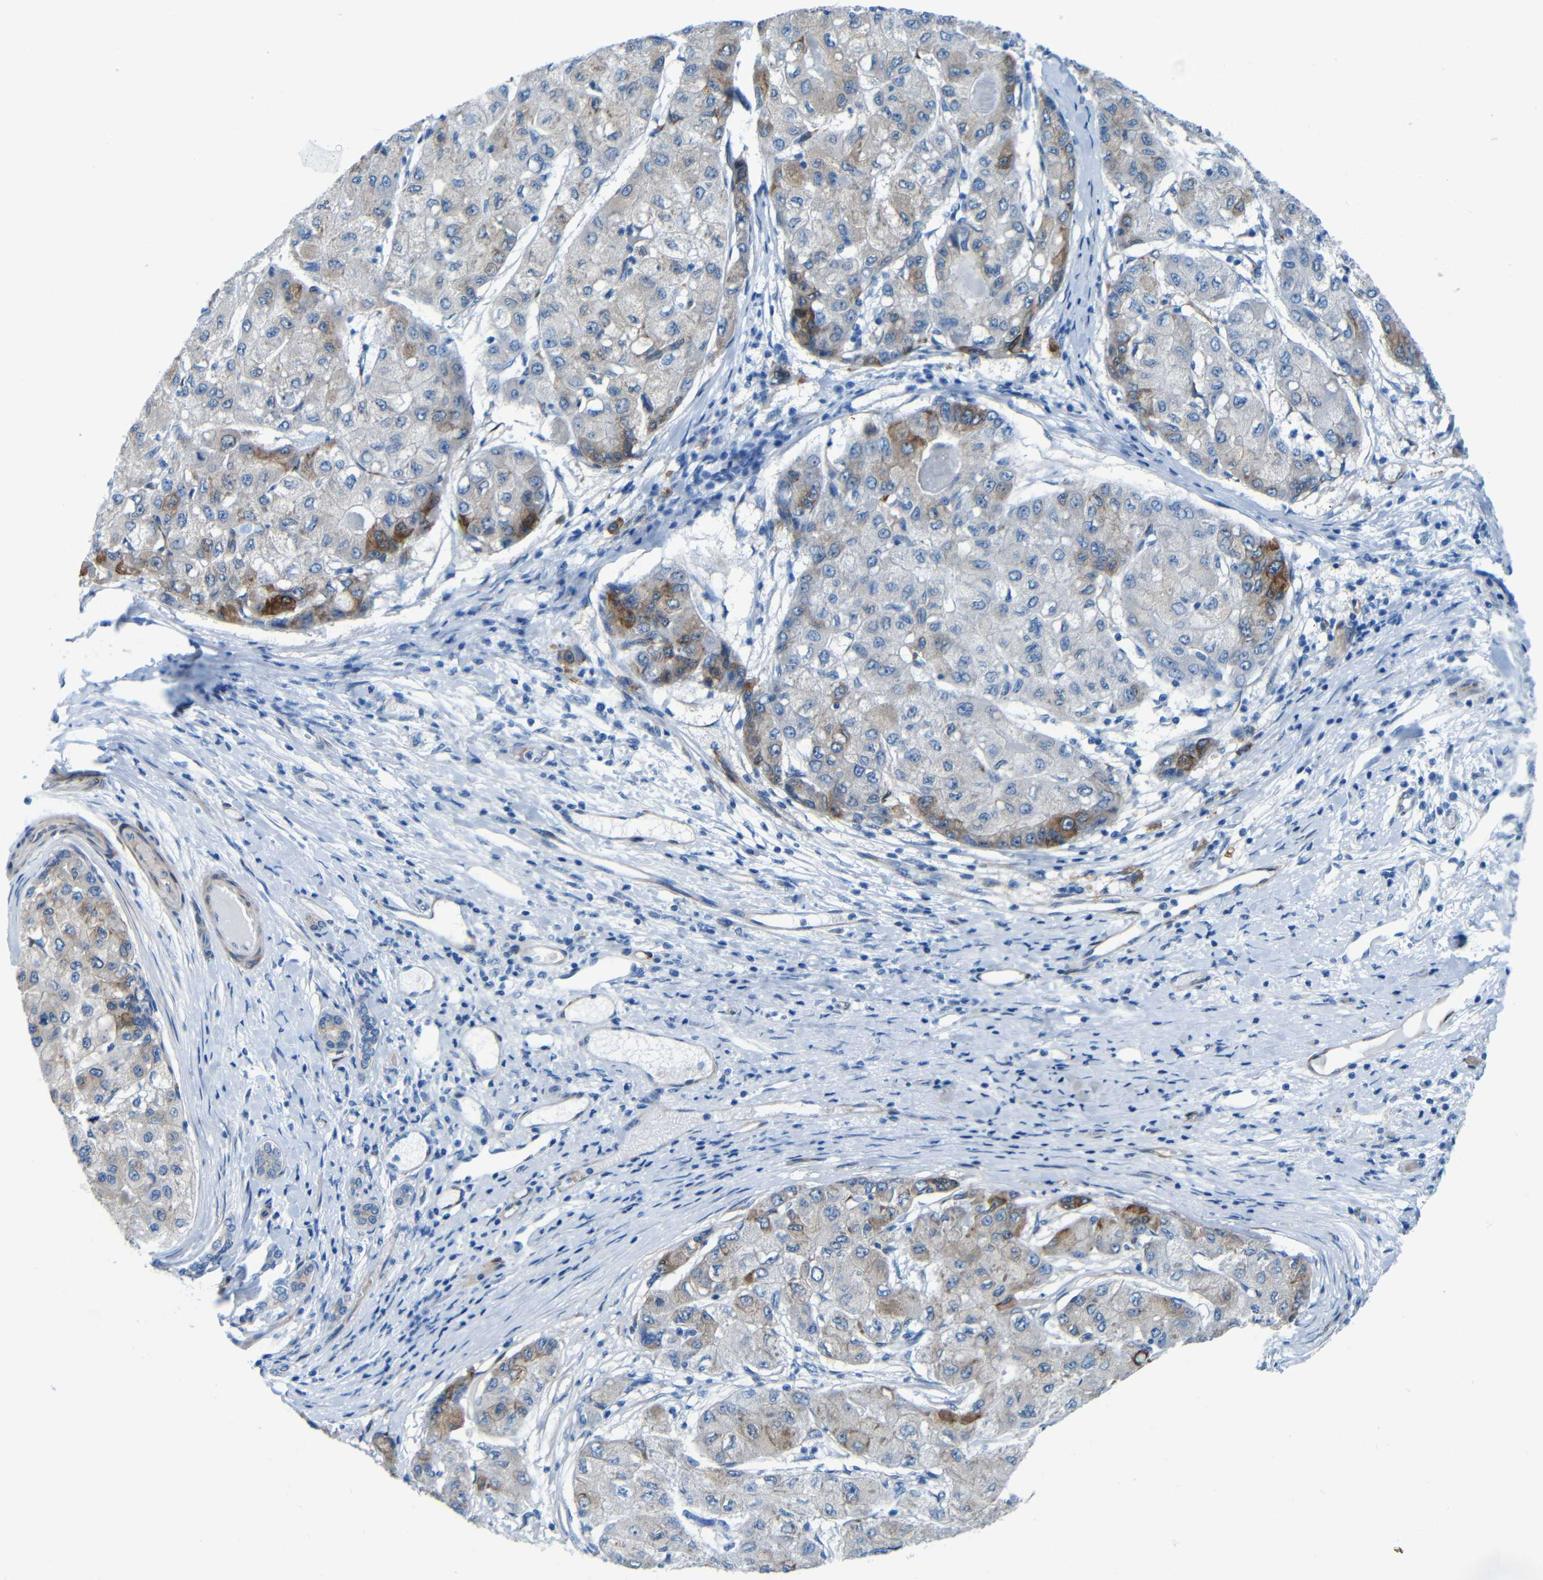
{"staining": {"intensity": "moderate", "quantity": "<25%", "location": "cytoplasmic/membranous"}, "tissue": "liver cancer", "cell_type": "Tumor cells", "image_type": "cancer", "snomed": [{"axis": "morphology", "description": "Carcinoma, Hepatocellular, NOS"}, {"axis": "topography", "description": "Liver"}], "caption": "Human liver cancer stained for a protein (brown) shows moderate cytoplasmic/membranous positive positivity in about <25% of tumor cells.", "gene": "MAP2", "patient": {"sex": "male", "age": 80}}